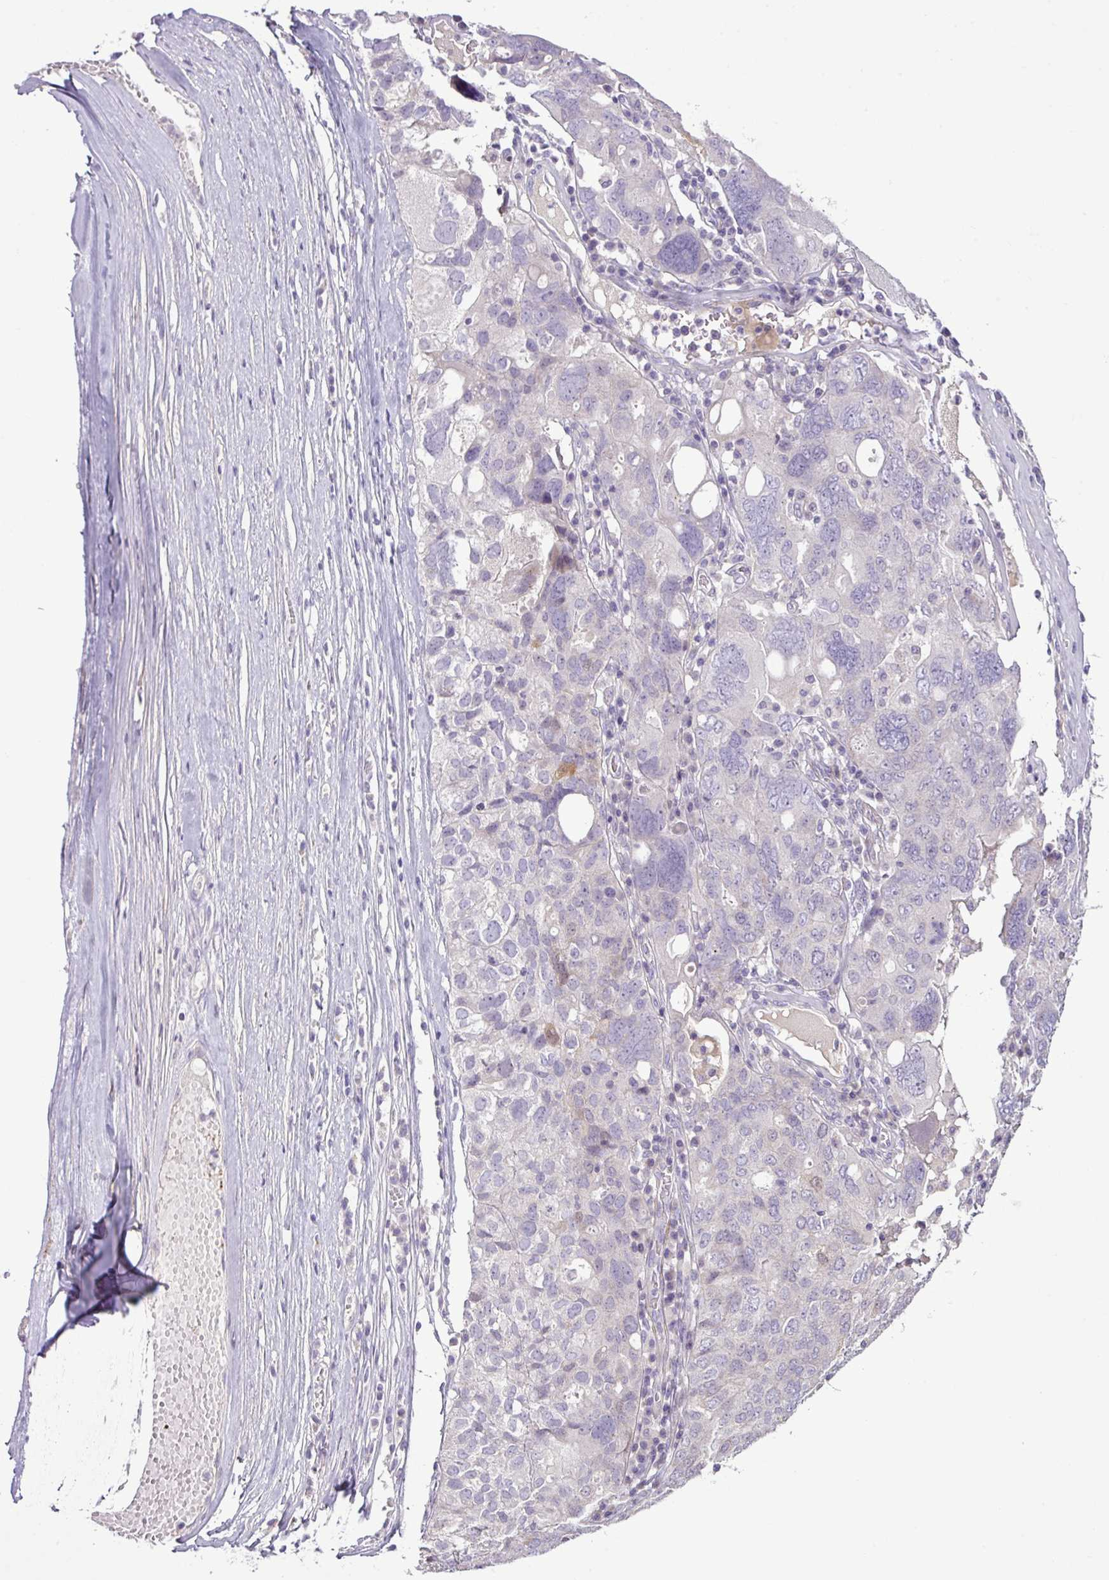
{"staining": {"intensity": "negative", "quantity": "none", "location": "none"}, "tissue": "ovarian cancer", "cell_type": "Tumor cells", "image_type": "cancer", "snomed": [{"axis": "morphology", "description": "Carcinoma, endometroid"}, {"axis": "topography", "description": "Ovary"}], "caption": "Endometroid carcinoma (ovarian) was stained to show a protein in brown. There is no significant staining in tumor cells.", "gene": "DNAJB13", "patient": {"sex": "female", "age": 62}}